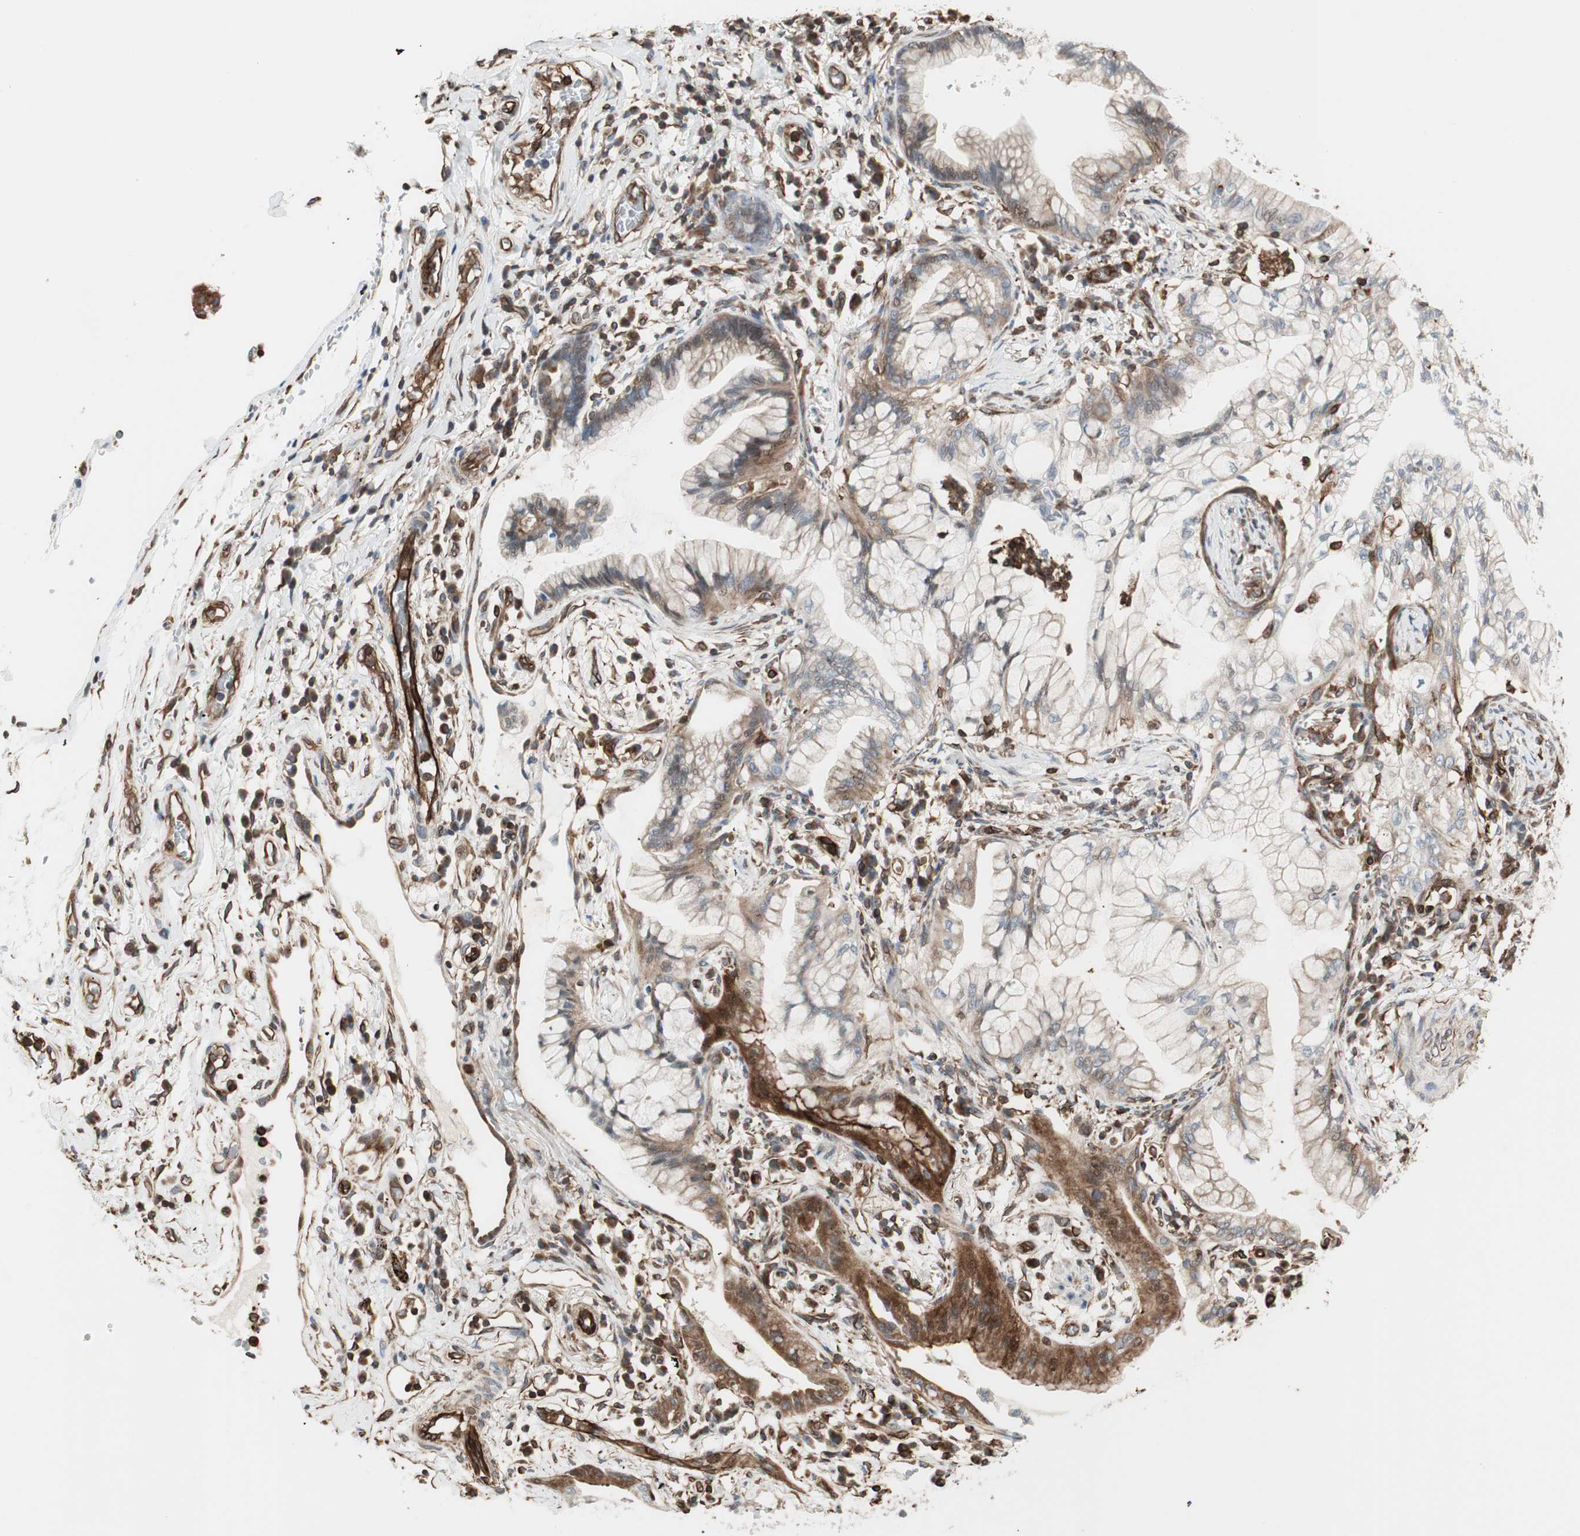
{"staining": {"intensity": "weak", "quantity": "25%-75%", "location": "cytoplasmic/membranous"}, "tissue": "lung cancer", "cell_type": "Tumor cells", "image_type": "cancer", "snomed": [{"axis": "morphology", "description": "Adenocarcinoma, NOS"}, {"axis": "topography", "description": "Lung"}], "caption": "High-magnification brightfield microscopy of adenocarcinoma (lung) stained with DAB (brown) and counterstained with hematoxylin (blue). tumor cells exhibit weak cytoplasmic/membranous positivity is present in about25%-75% of cells.", "gene": "MAD2L2", "patient": {"sex": "female", "age": 70}}